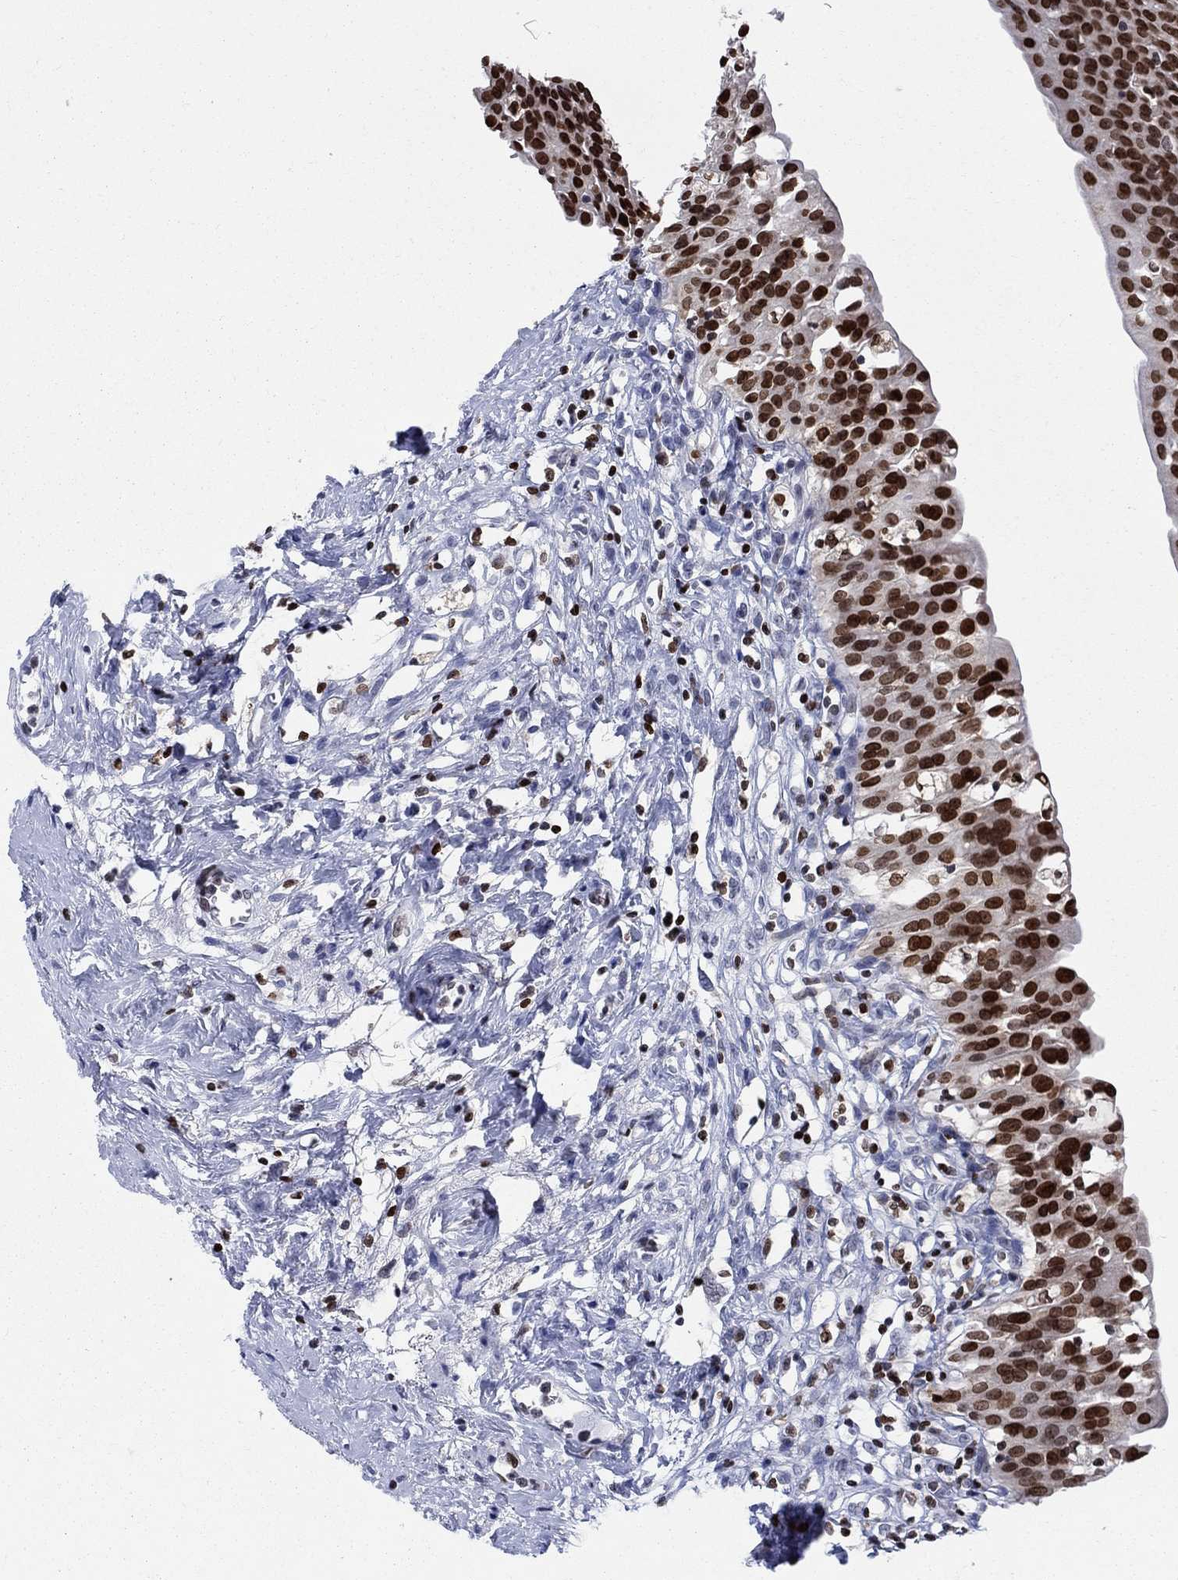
{"staining": {"intensity": "strong", "quantity": ">75%", "location": "nuclear"}, "tissue": "urinary bladder", "cell_type": "Urothelial cells", "image_type": "normal", "snomed": [{"axis": "morphology", "description": "Normal tissue, NOS"}, {"axis": "topography", "description": "Urinary bladder"}], "caption": "DAB immunohistochemical staining of benign urinary bladder reveals strong nuclear protein positivity in approximately >75% of urothelial cells. The protein of interest is stained brown, and the nuclei are stained in blue (DAB IHC with brightfield microscopy, high magnification).", "gene": "HMGA1", "patient": {"sex": "male", "age": 76}}